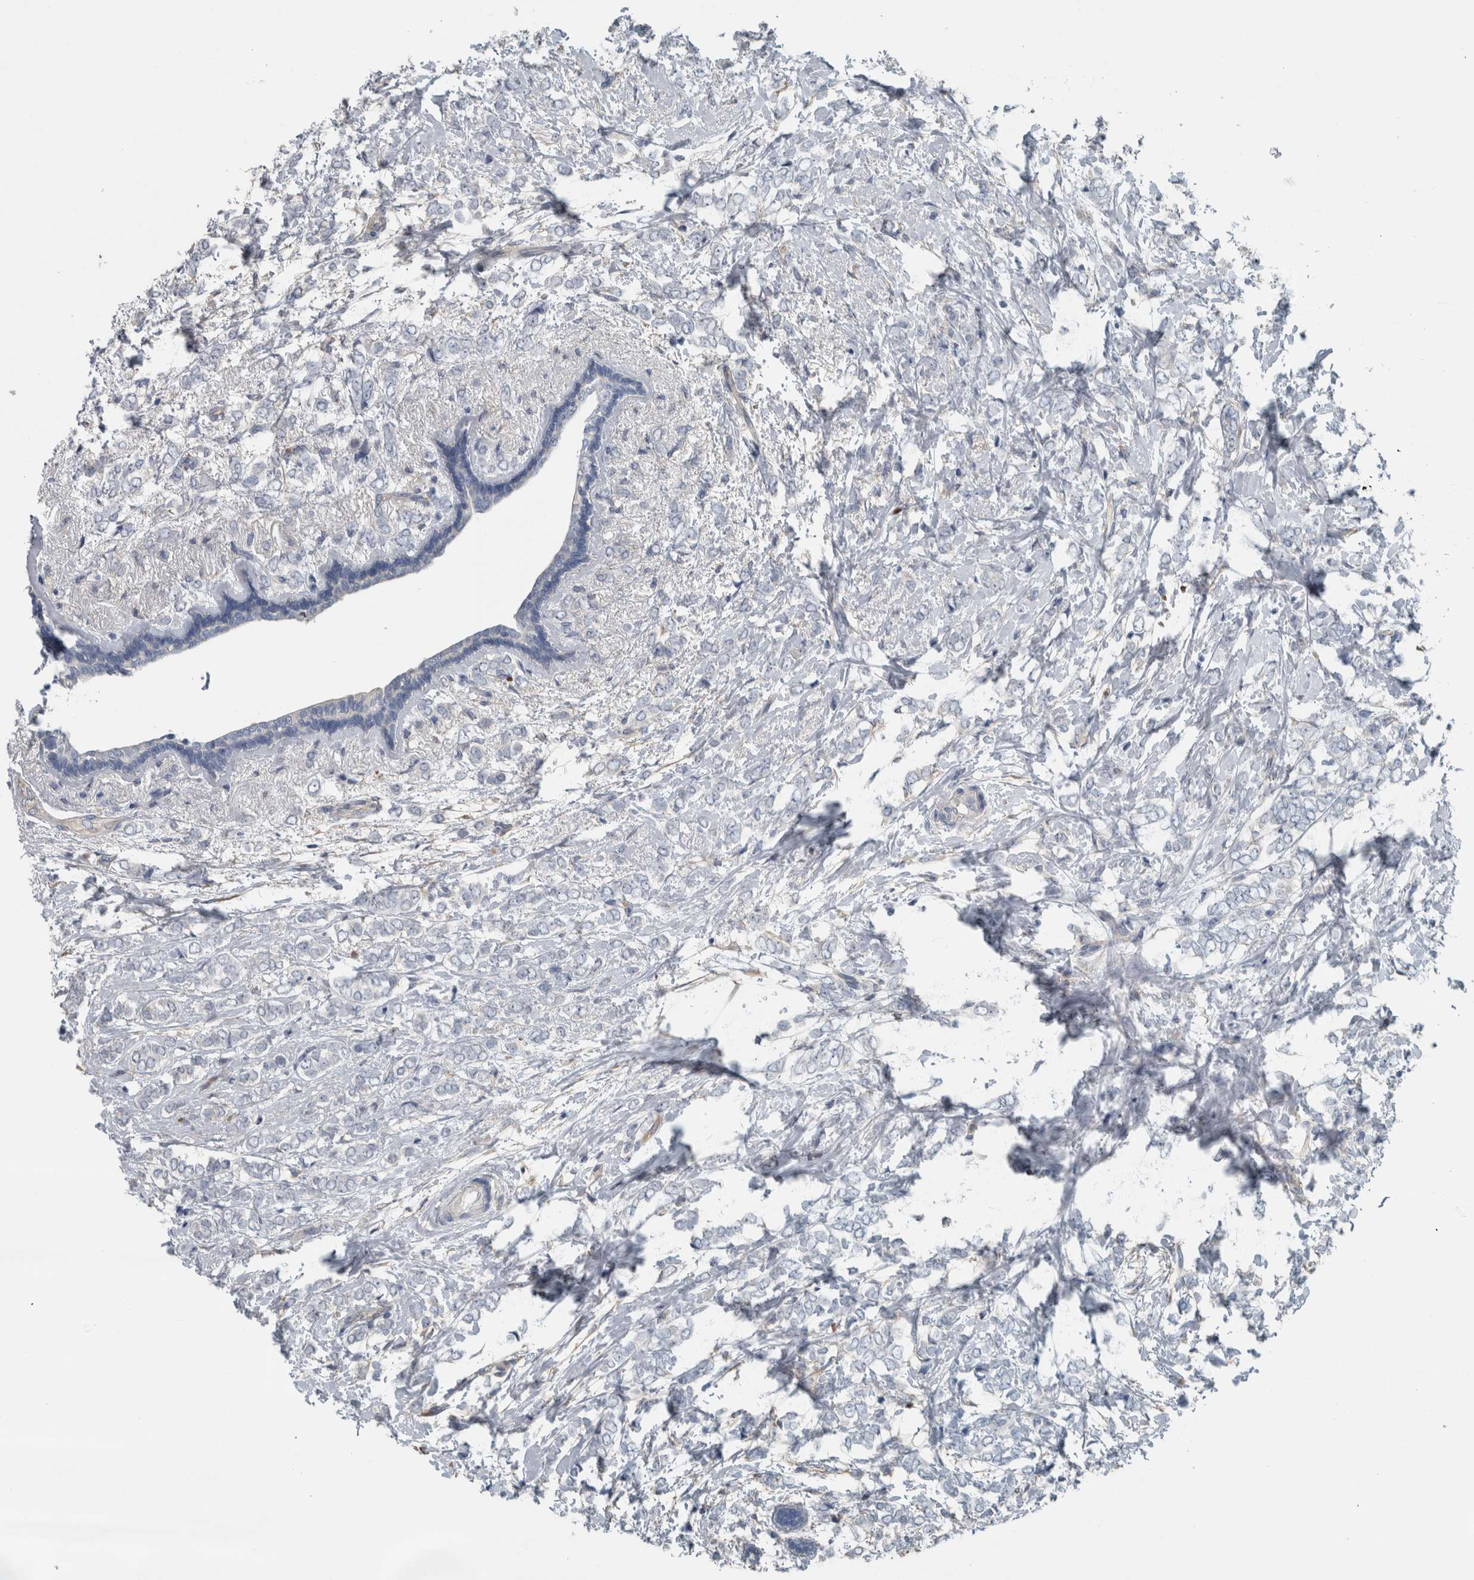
{"staining": {"intensity": "negative", "quantity": "none", "location": "none"}, "tissue": "breast cancer", "cell_type": "Tumor cells", "image_type": "cancer", "snomed": [{"axis": "morphology", "description": "Normal tissue, NOS"}, {"axis": "morphology", "description": "Lobular carcinoma"}, {"axis": "topography", "description": "Breast"}], "caption": "An image of breast lobular carcinoma stained for a protein reveals no brown staining in tumor cells. (DAB immunohistochemistry visualized using brightfield microscopy, high magnification).", "gene": "SH3GL2", "patient": {"sex": "female", "age": 47}}